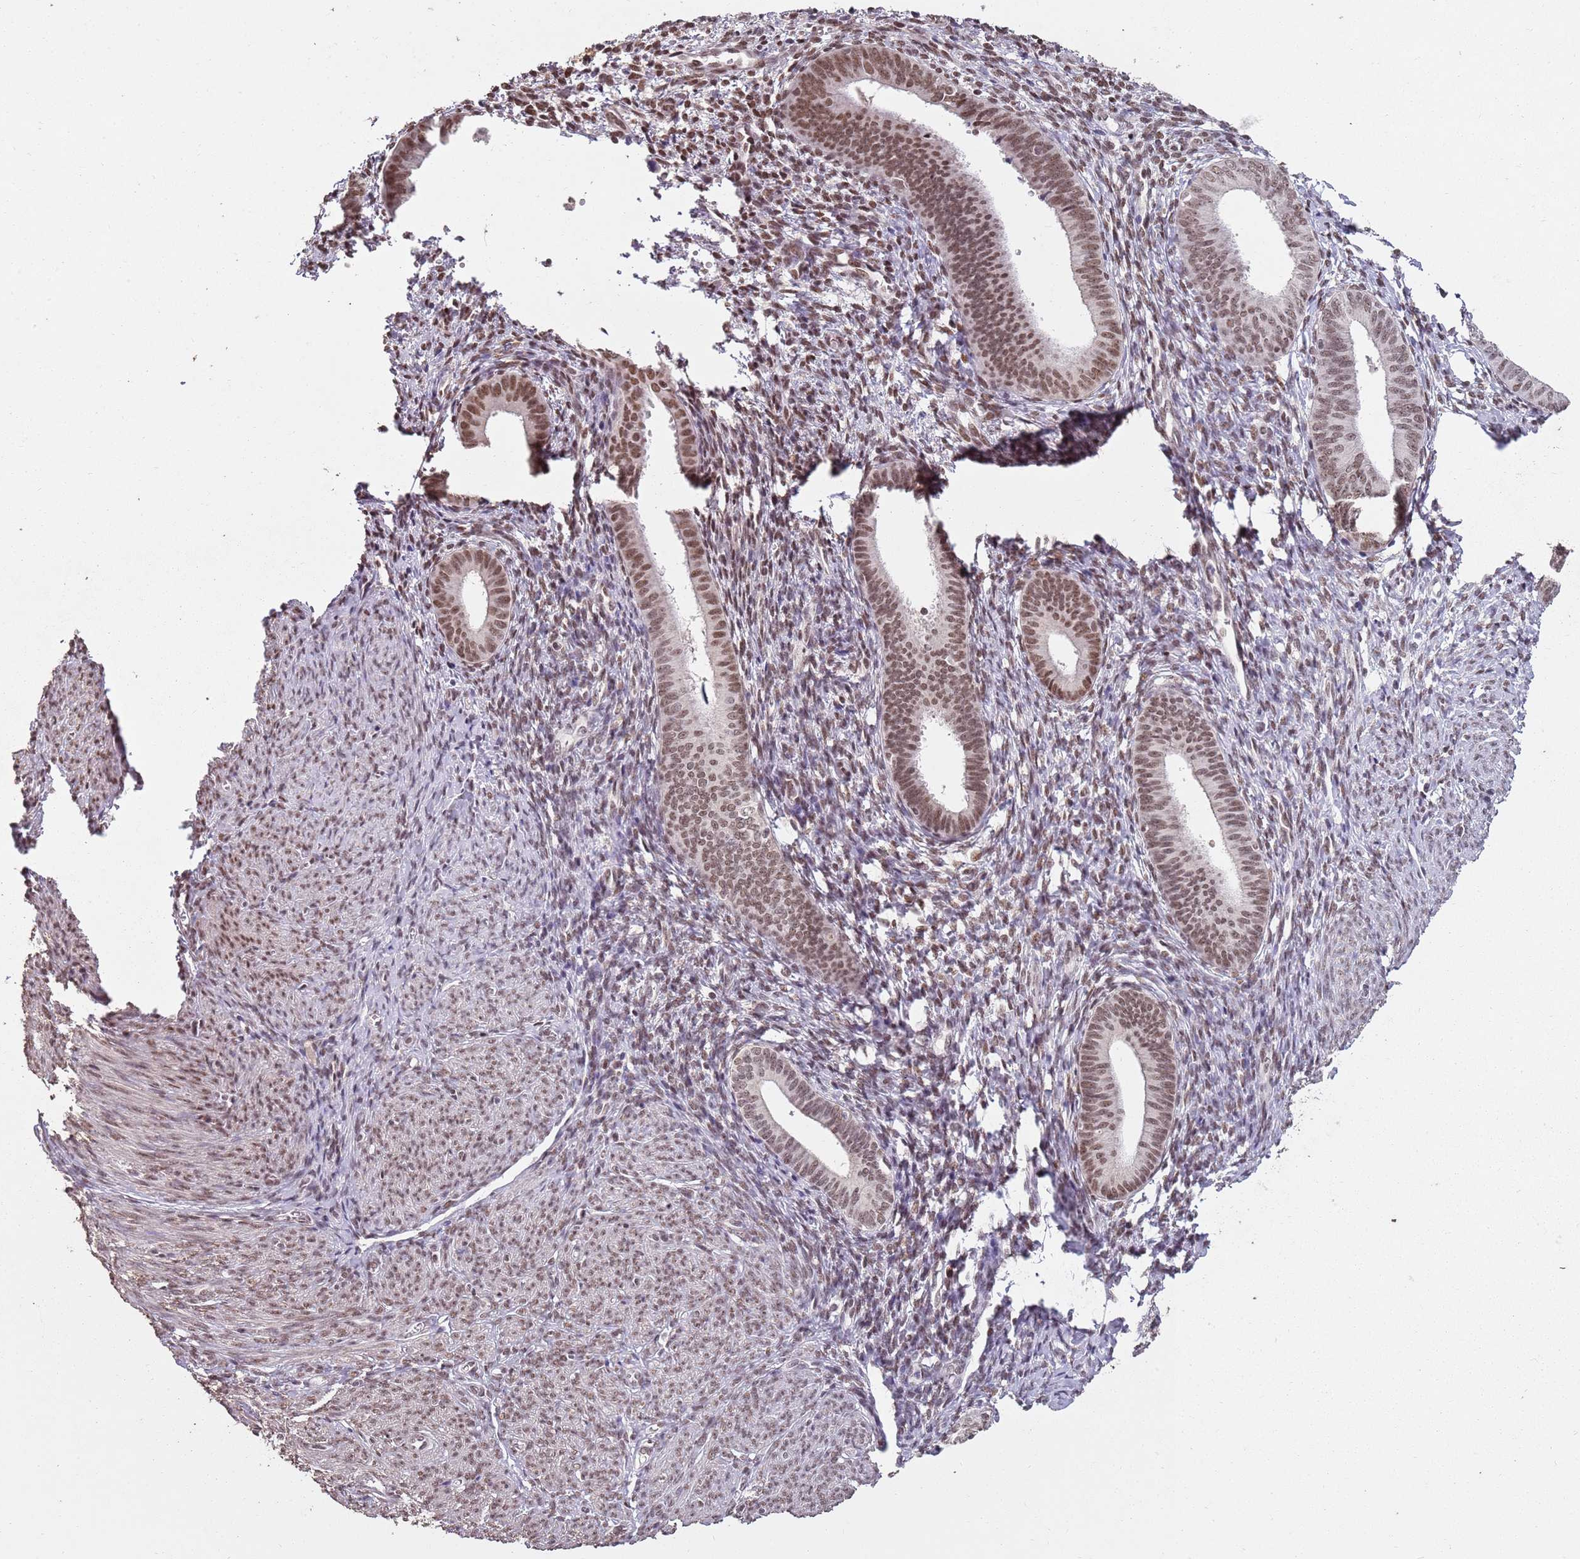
{"staining": {"intensity": "moderate", "quantity": ">75%", "location": "nuclear"}, "tissue": "endometrial cancer", "cell_type": "Tumor cells", "image_type": "cancer", "snomed": [{"axis": "morphology", "description": "Adenocarcinoma, NOS"}, {"axis": "topography", "description": "Endometrium"}], "caption": "Protein staining of adenocarcinoma (endometrial) tissue demonstrates moderate nuclear positivity in approximately >75% of tumor cells.", "gene": "ARL14EP", "patient": {"sex": "female", "age": 79}}